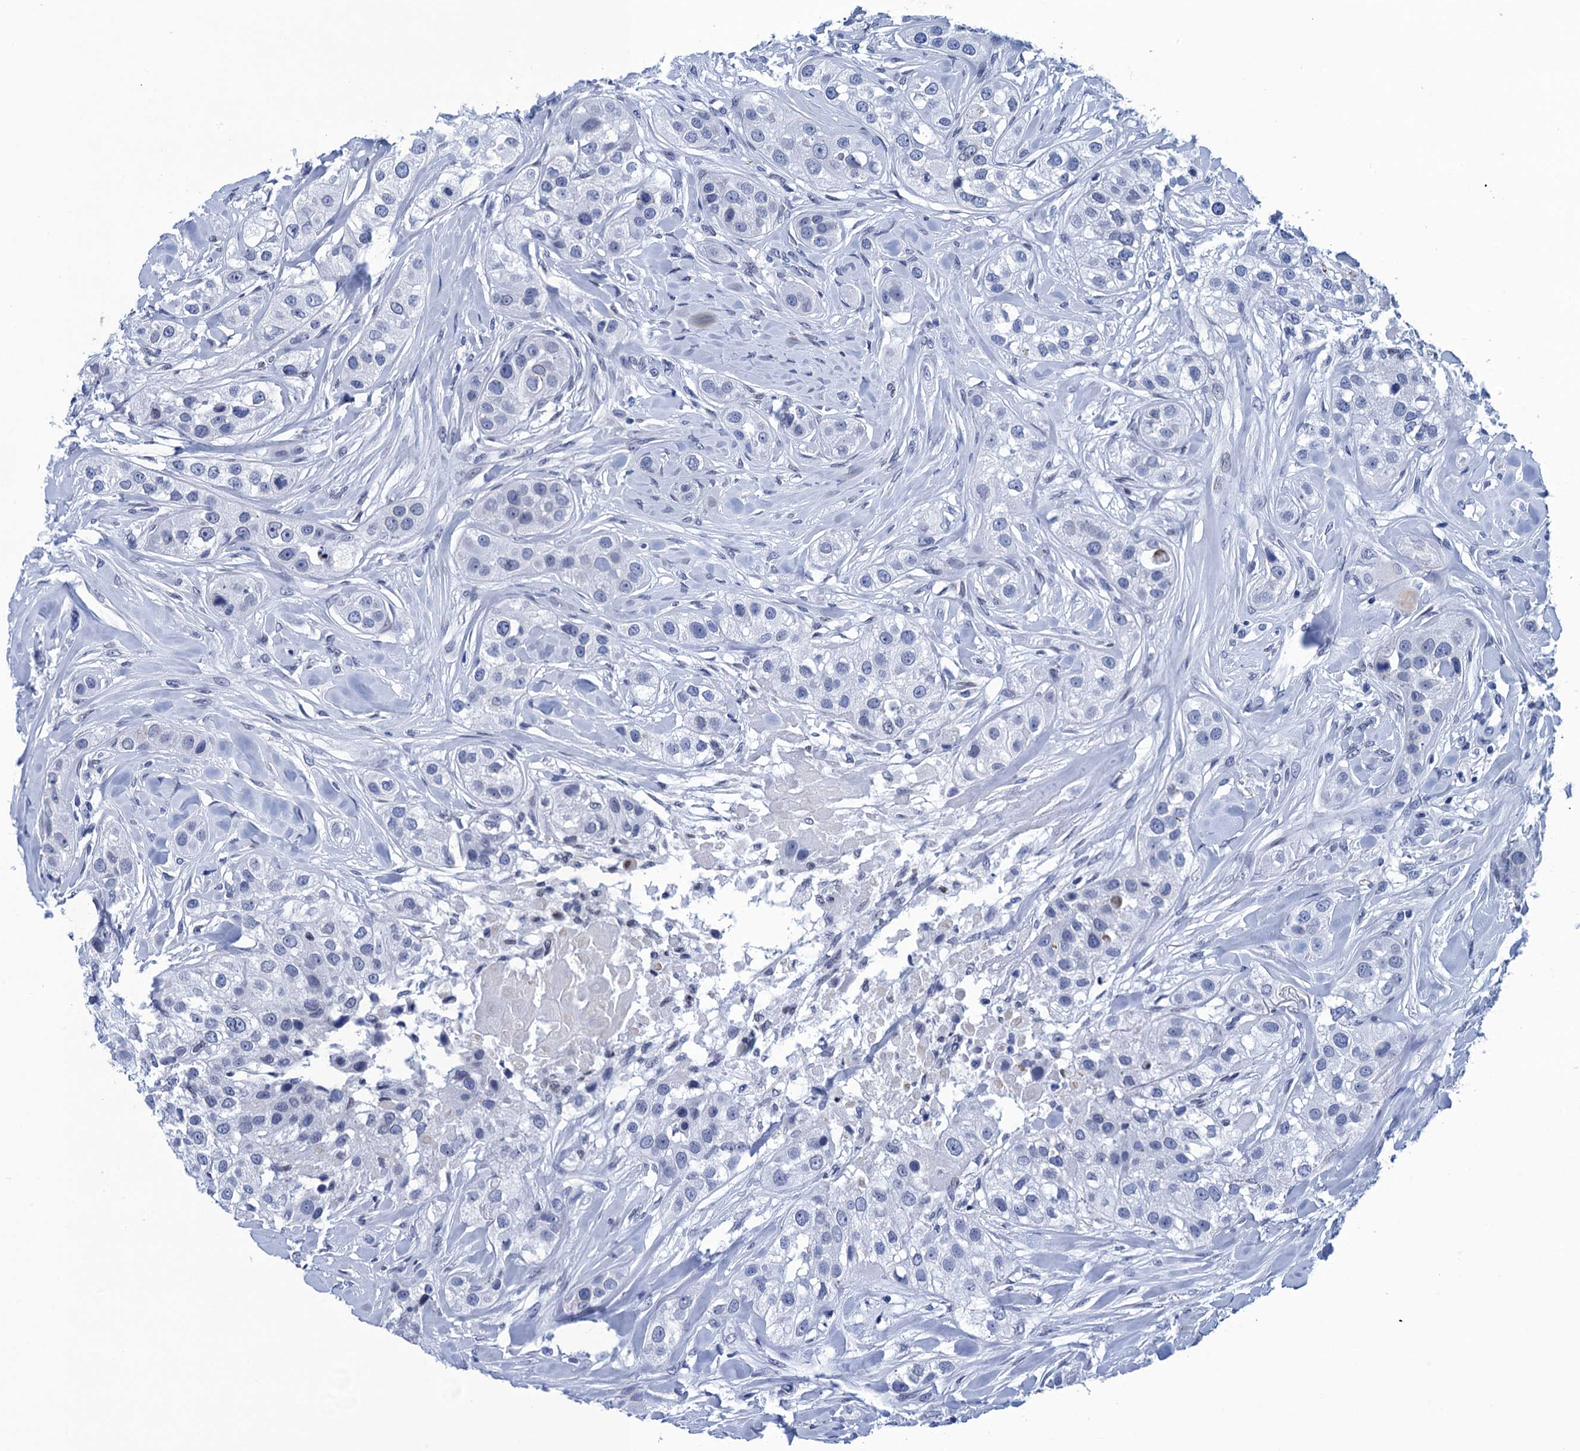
{"staining": {"intensity": "negative", "quantity": "none", "location": "none"}, "tissue": "head and neck cancer", "cell_type": "Tumor cells", "image_type": "cancer", "snomed": [{"axis": "morphology", "description": "Normal tissue, NOS"}, {"axis": "morphology", "description": "Squamous cell carcinoma, NOS"}, {"axis": "topography", "description": "Skeletal muscle"}, {"axis": "topography", "description": "Head-Neck"}], "caption": "Immunohistochemistry (IHC) histopathology image of neoplastic tissue: human head and neck cancer stained with DAB shows no significant protein positivity in tumor cells.", "gene": "METTL25", "patient": {"sex": "male", "age": 51}}